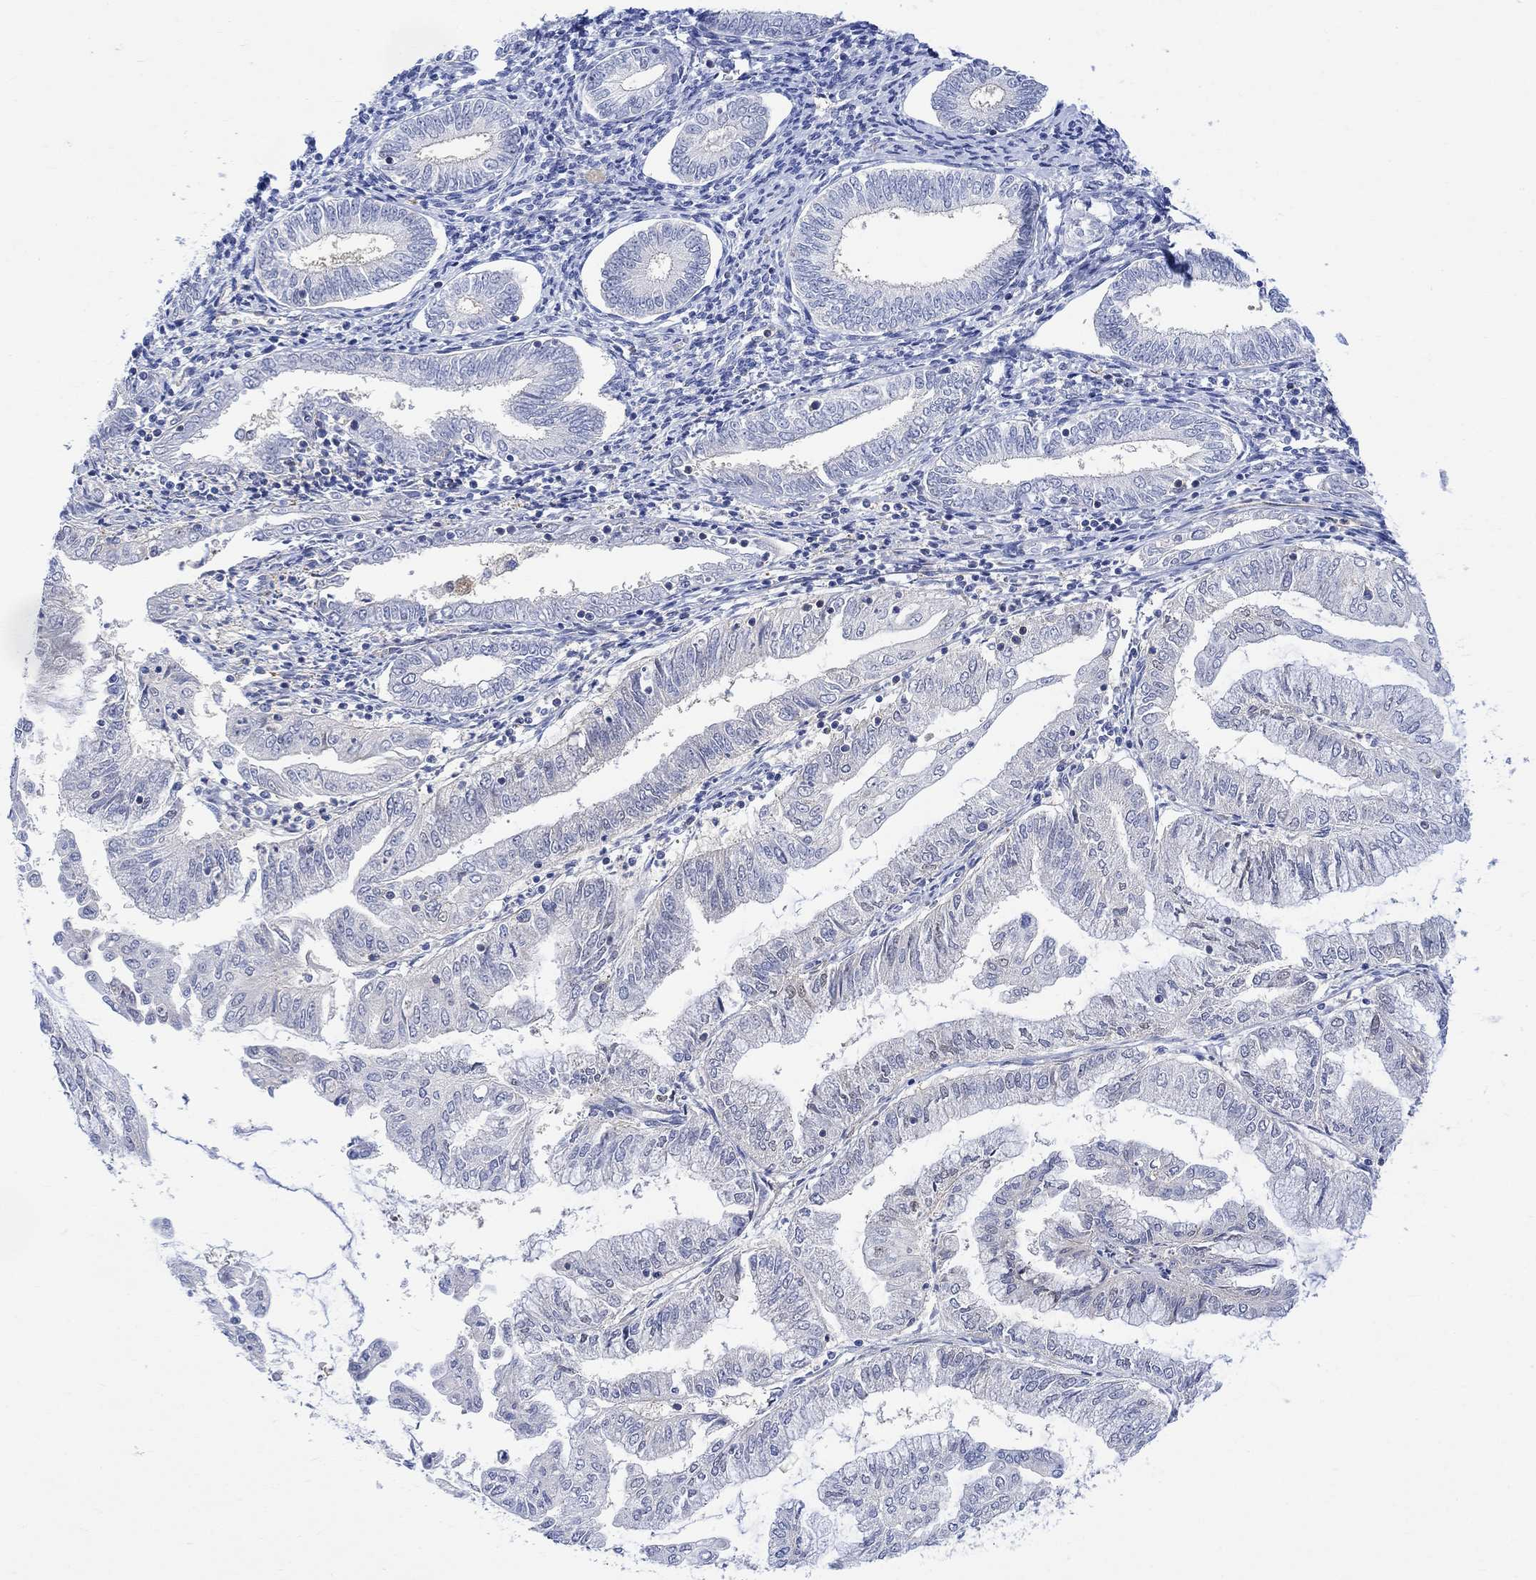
{"staining": {"intensity": "negative", "quantity": "none", "location": "none"}, "tissue": "endometrial cancer", "cell_type": "Tumor cells", "image_type": "cancer", "snomed": [{"axis": "morphology", "description": "Adenocarcinoma, NOS"}, {"axis": "topography", "description": "Endometrium"}], "caption": "IHC of human endometrial cancer (adenocarcinoma) reveals no expression in tumor cells.", "gene": "ARSK", "patient": {"sex": "female", "age": 56}}